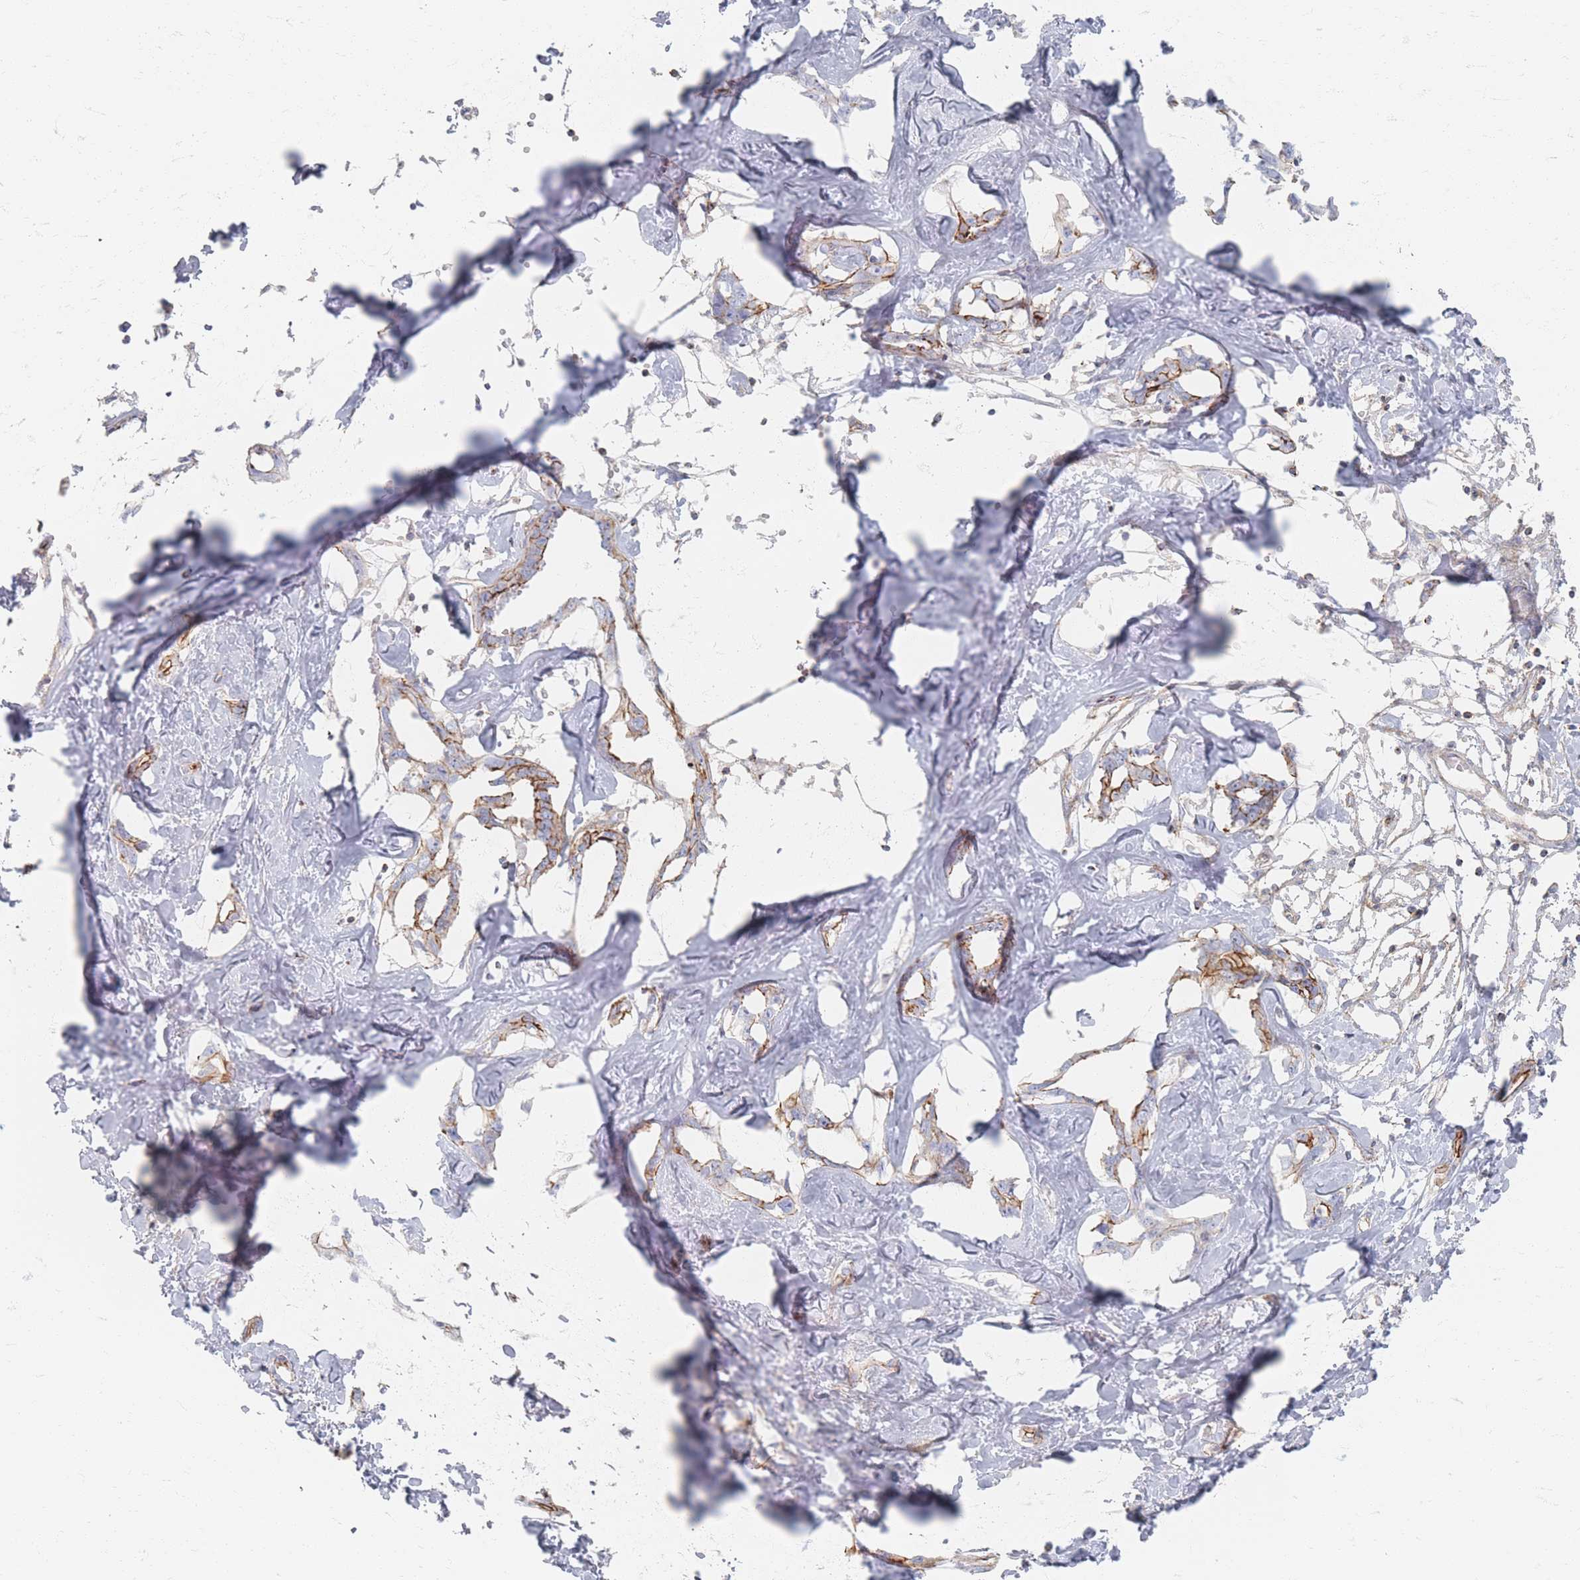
{"staining": {"intensity": "moderate", "quantity": "<25%", "location": "cytoplasmic/membranous"}, "tissue": "liver cancer", "cell_type": "Tumor cells", "image_type": "cancer", "snomed": [{"axis": "morphology", "description": "Cholangiocarcinoma"}, {"axis": "topography", "description": "Liver"}], "caption": "Moderate cytoplasmic/membranous staining is seen in about <25% of tumor cells in cholangiocarcinoma (liver).", "gene": "GNB1", "patient": {"sex": "male", "age": 59}}